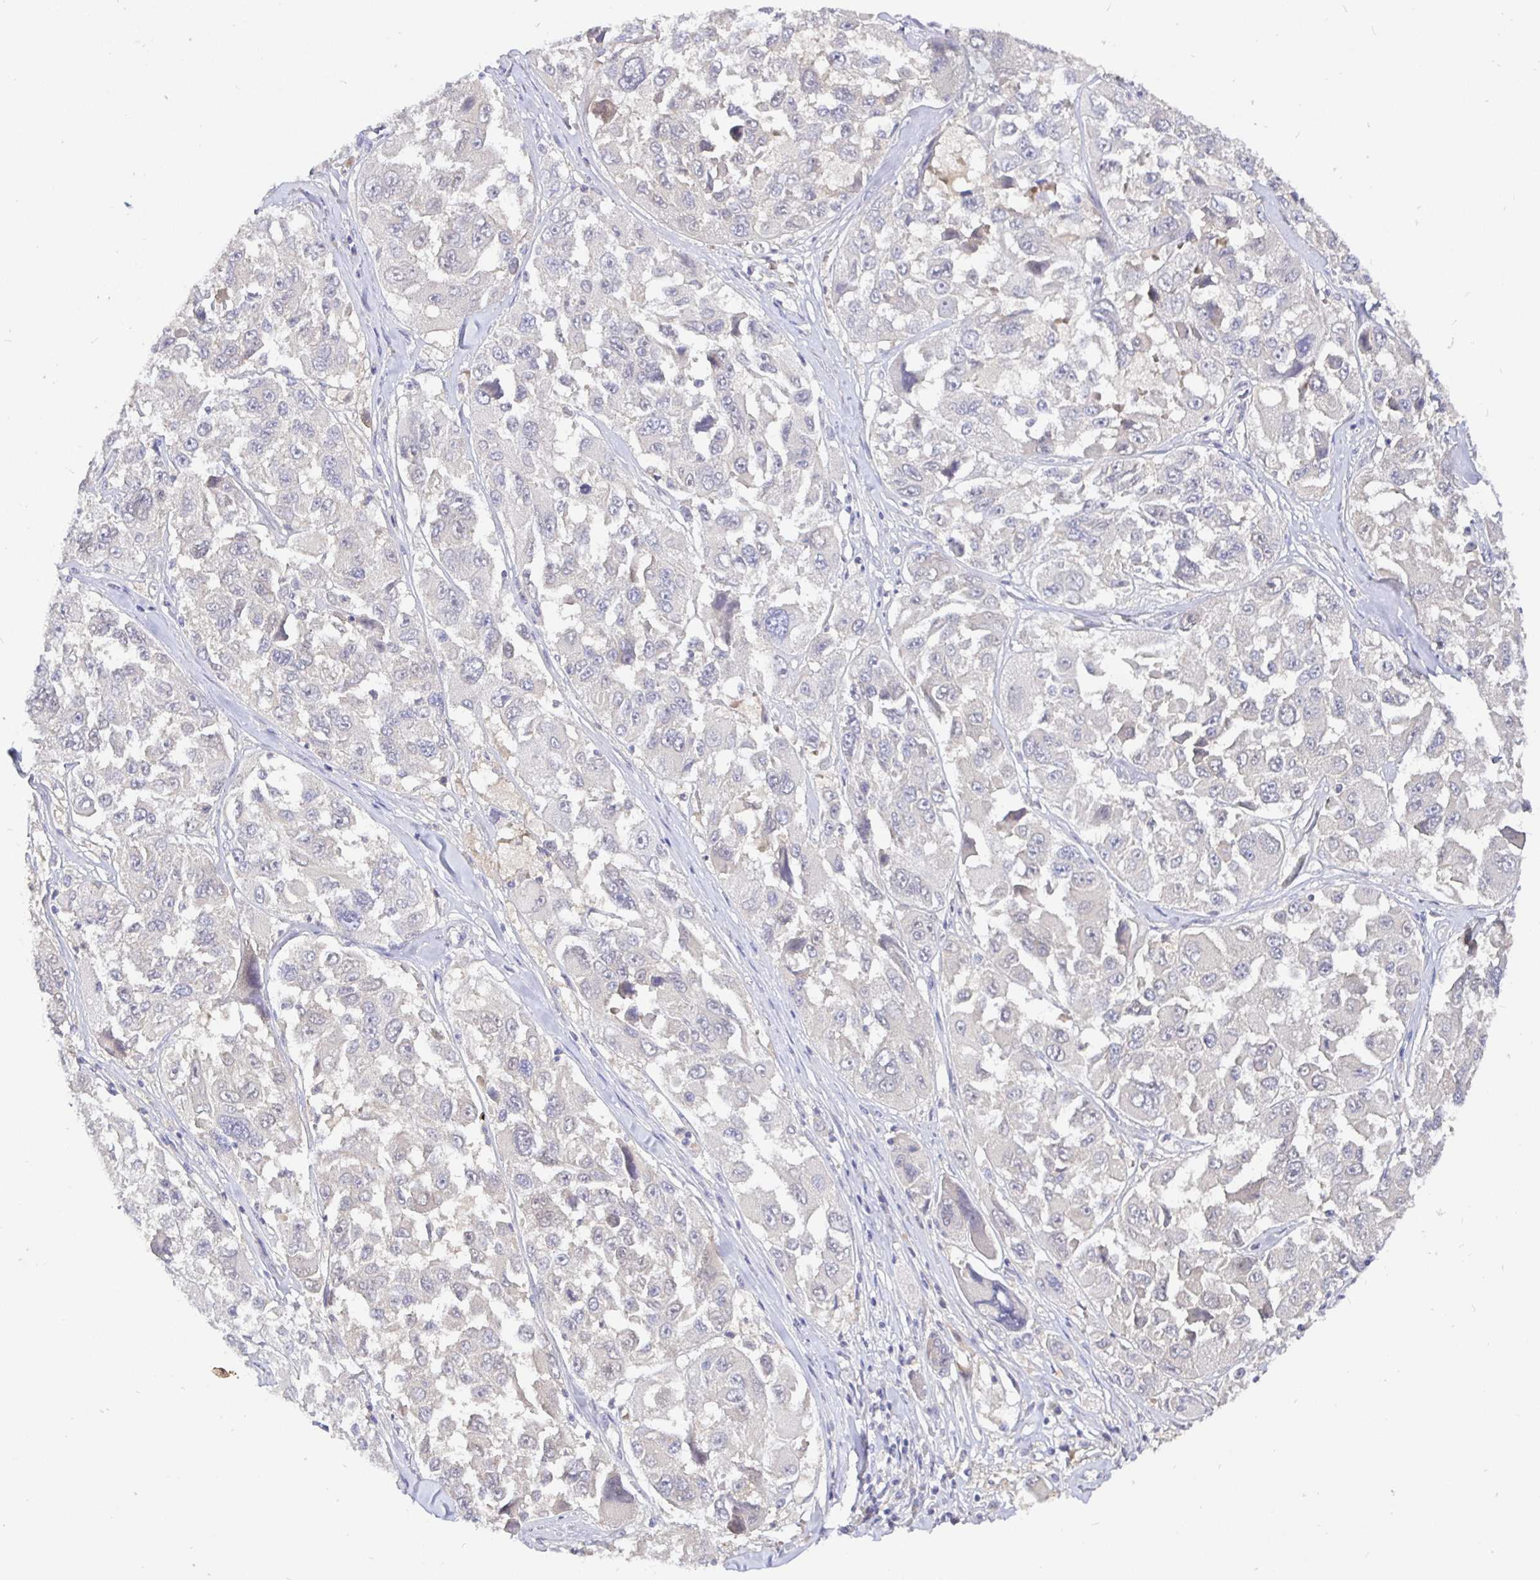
{"staining": {"intensity": "negative", "quantity": "none", "location": "none"}, "tissue": "melanoma", "cell_type": "Tumor cells", "image_type": "cancer", "snomed": [{"axis": "morphology", "description": "Malignant melanoma, NOS"}, {"axis": "topography", "description": "Skin"}], "caption": "Malignant melanoma was stained to show a protein in brown. There is no significant staining in tumor cells.", "gene": "KIF21A", "patient": {"sex": "female", "age": 66}}